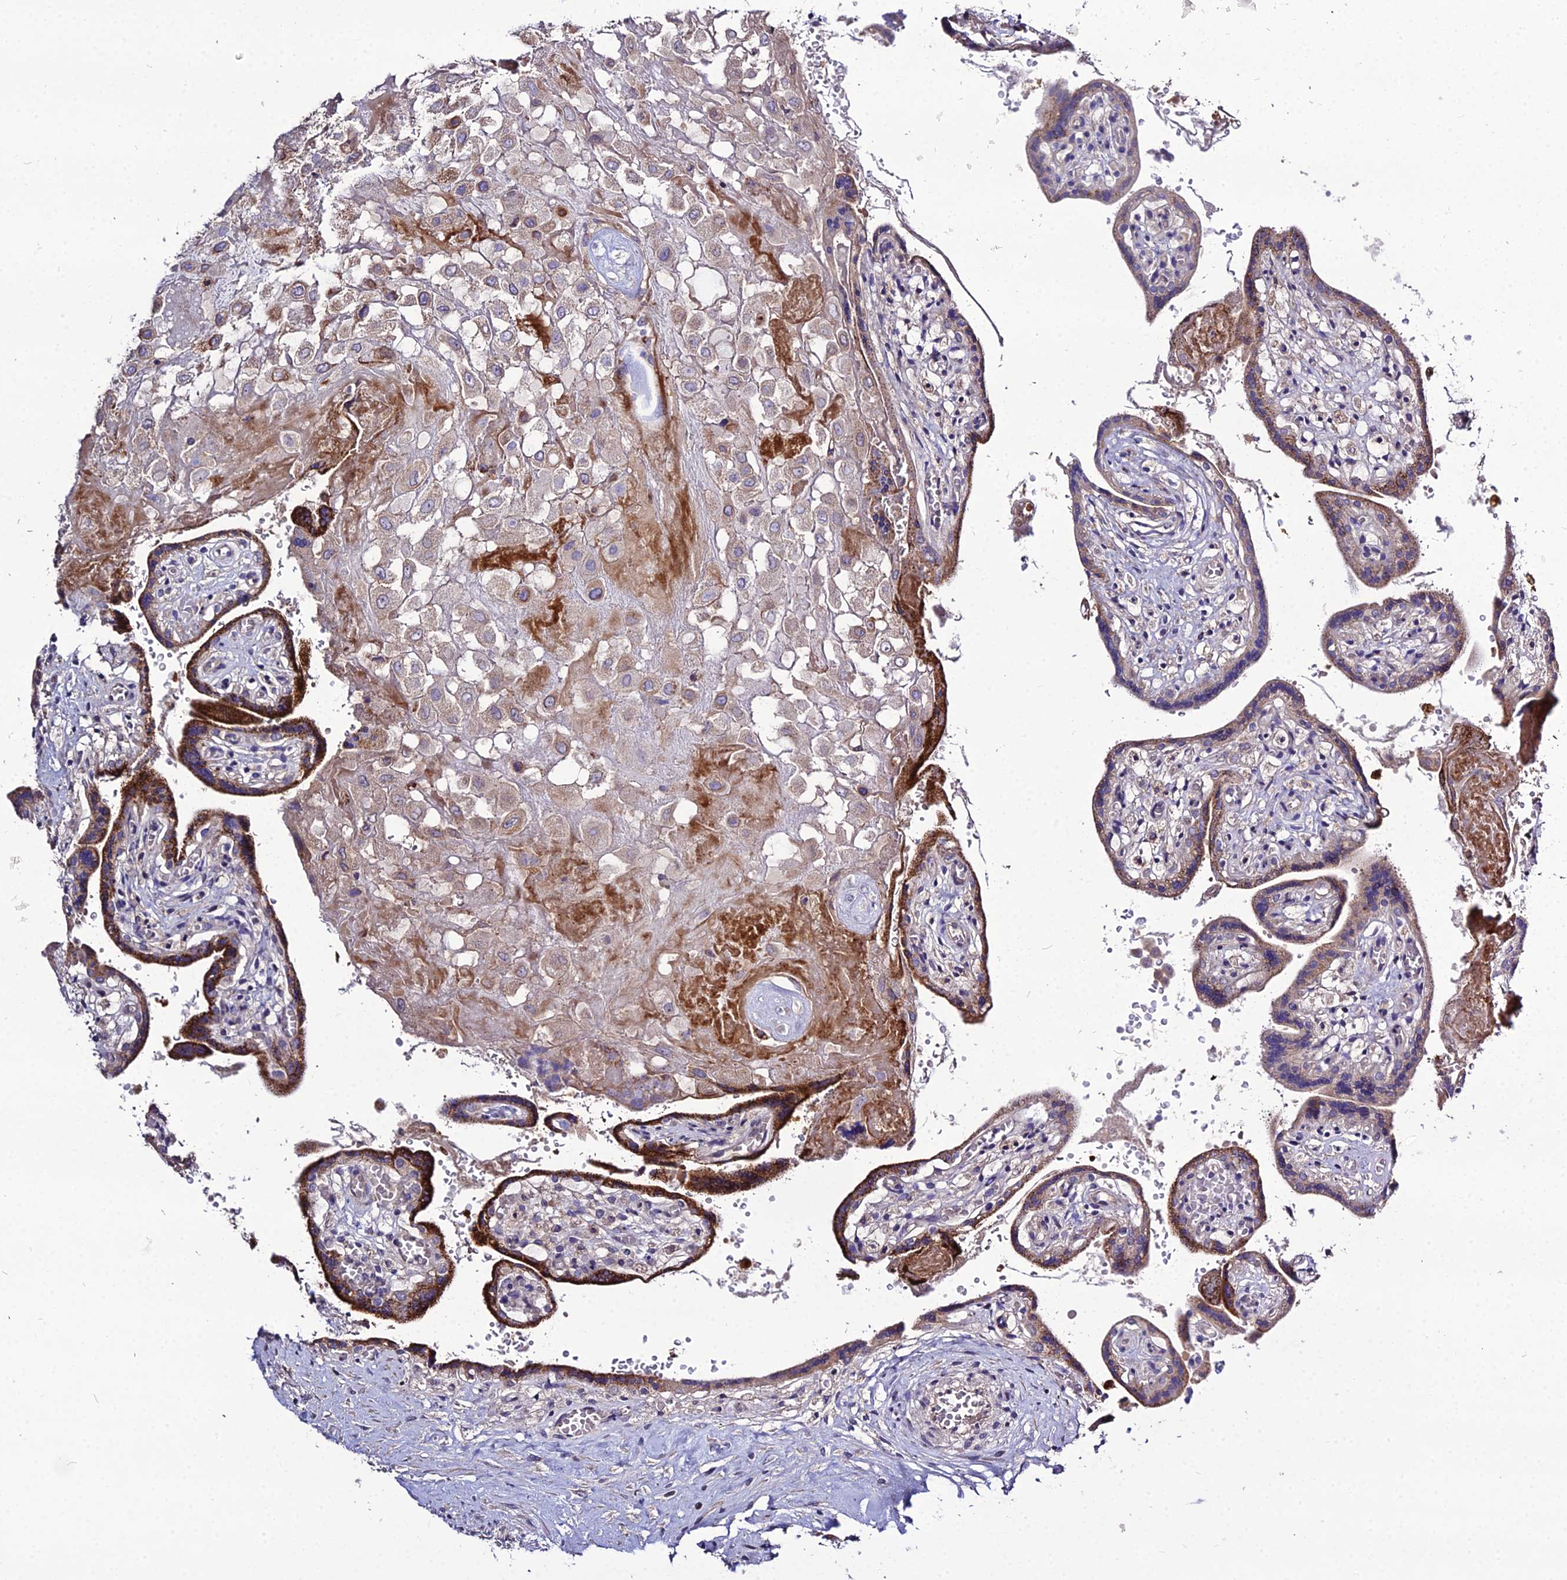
{"staining": {"intensity": "weak", "quantity": "25%-75%", "location": "cytoplasmic/membranous"}, "tissue": "placenta", "cell_type": "Decidual cells", "image_type": "normal", "snomed": [{"axis": "morphology", "description": "Normal tissue, NOS"}, {"axis": "topography", "description": "Placenta"}], "caption": "Protein staining reveals weak cytoplasmic/membranous staining in approximately 25%-75% of decidual cells in benign placenta.", "gene": "EID2", "patient": {"sex": "female", "age": 37}}